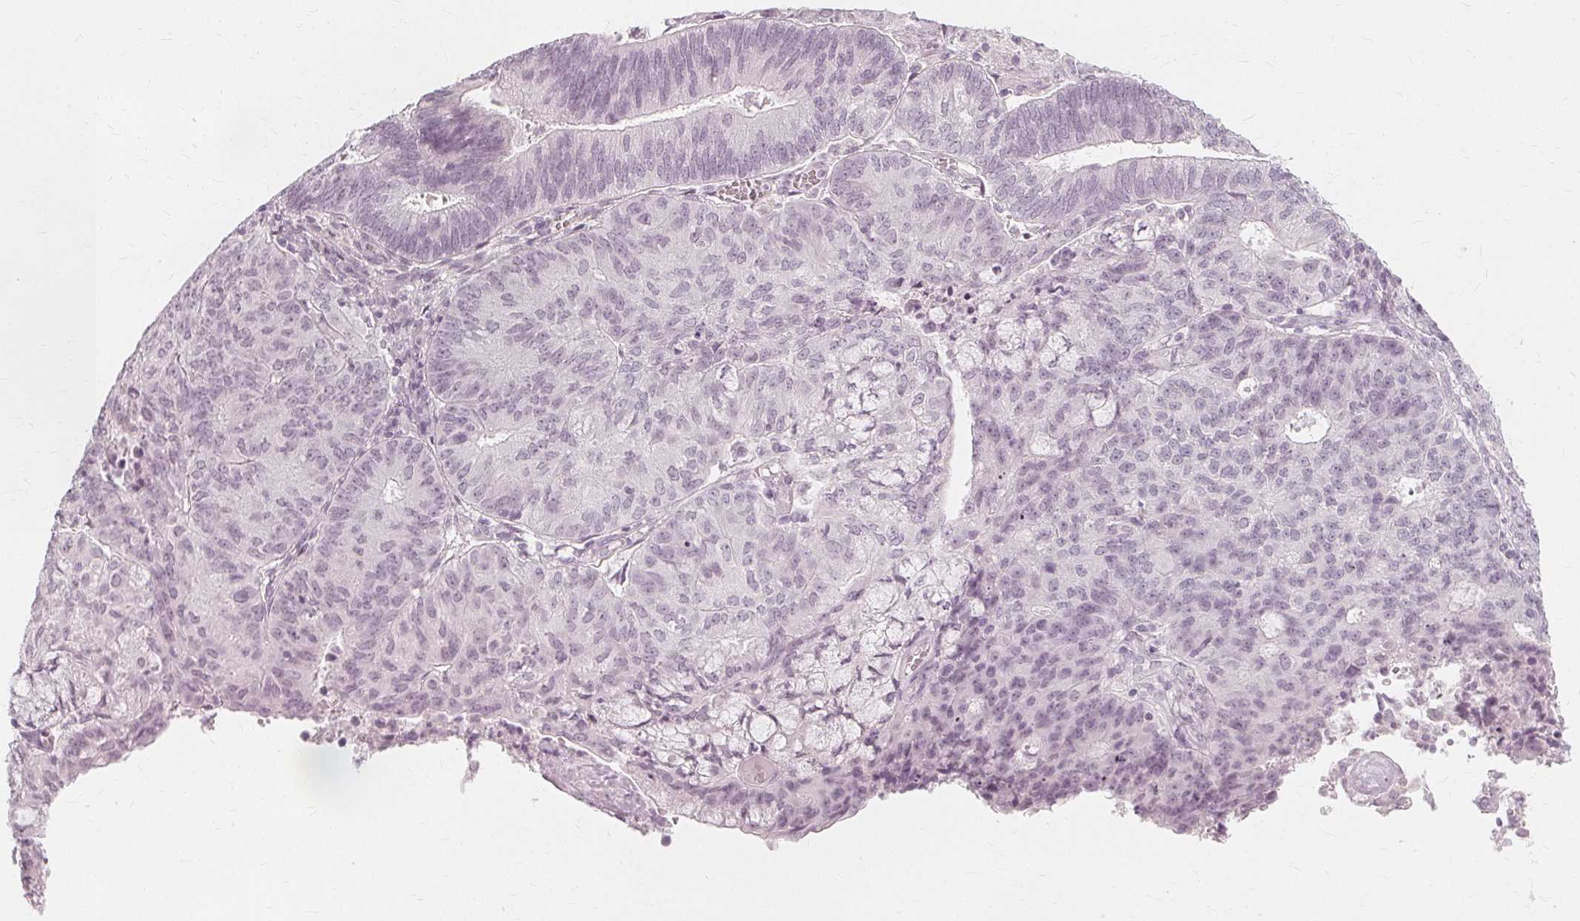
{"staining": {"intensity": "negative", "quantity": "none", "location": "none"}, "tissue": "endometrial cancer", "cell_type": "Tumor cells", "image_type": "cancer", "snomed": [{"axis": "morphology", "description": "Adenocarcinoma, NOS"}, {"axis": "topography", "description": "Endometrium"}], "caption": "Endometrial adenocarcinoma stained for a protein using immunohistochemistry exhibits no expression tumor cells.", "gene": "NXPE1", "patient": {"sex": "female", "age": 82}}